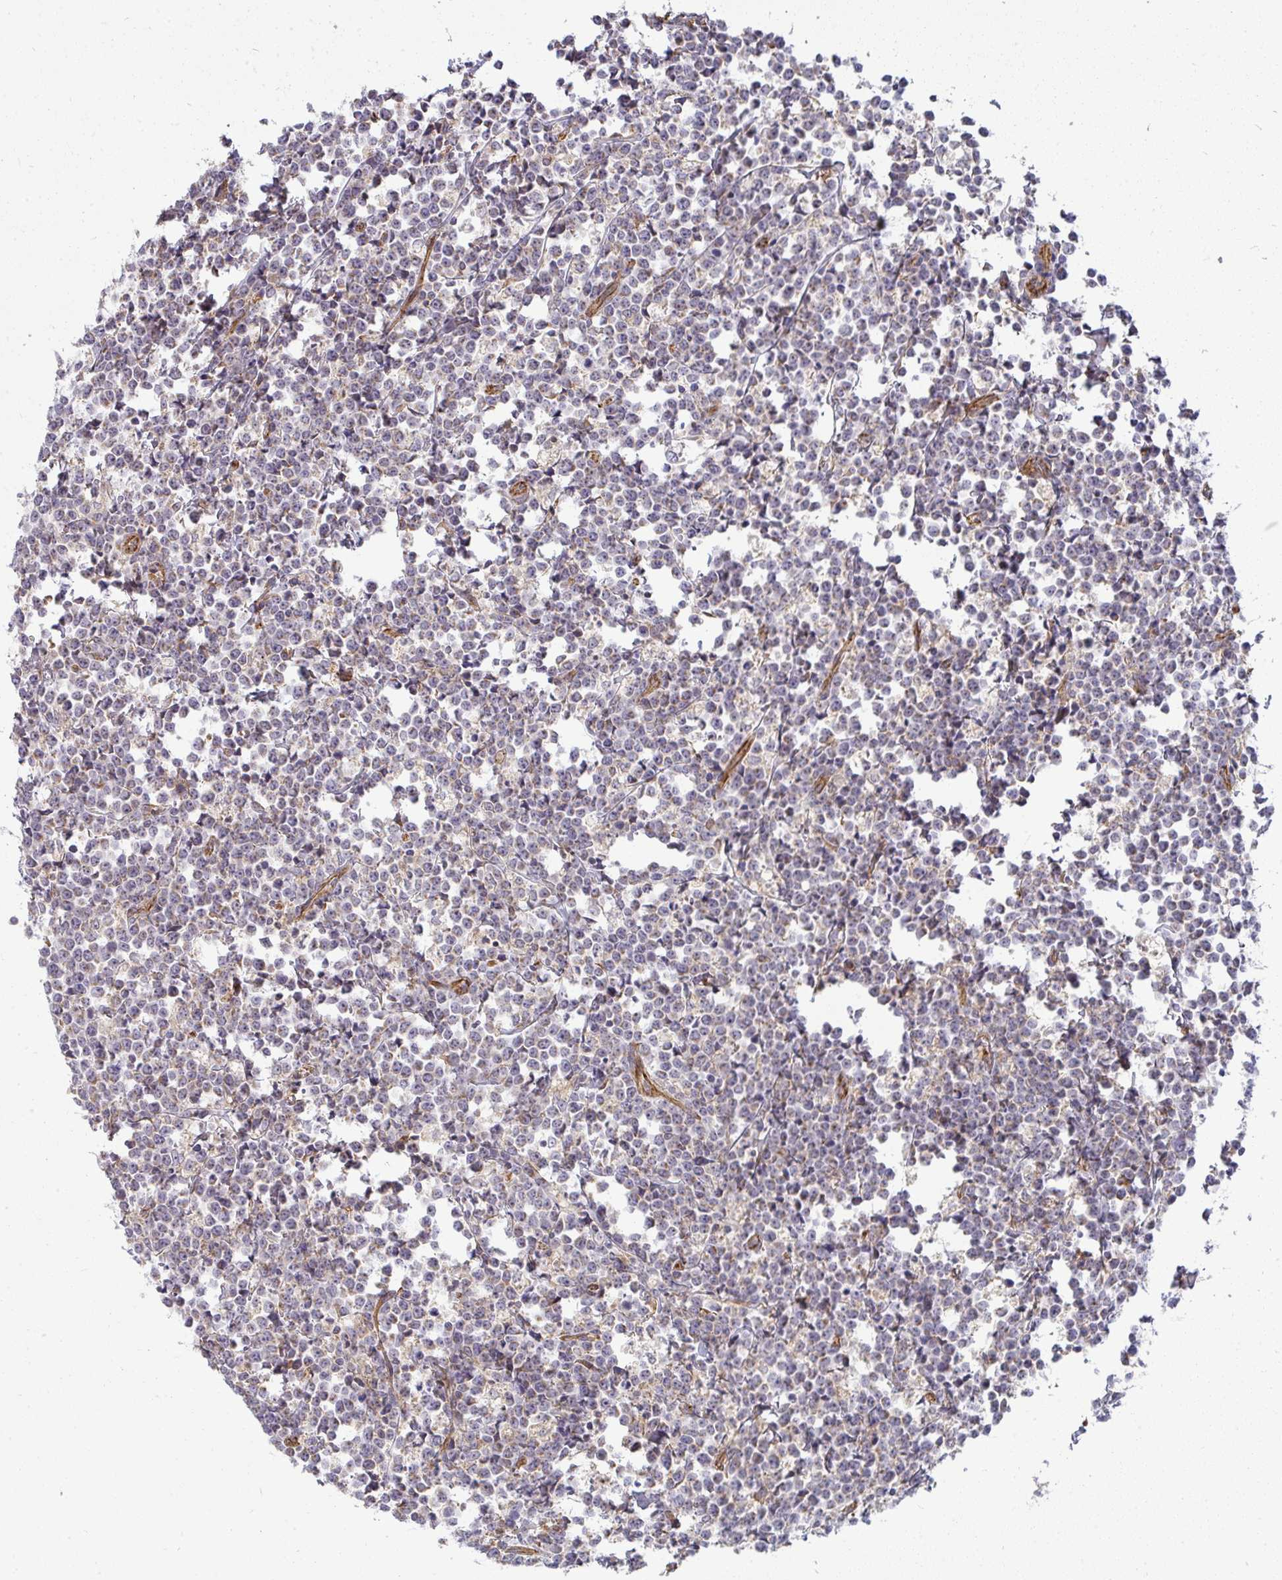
{"staining": {"intensity": "weak", "quantity": "<25%", "location": "cytoplasmic/membranous"}, "tissue": "lymphoma", "cell_type": "Tumor cells", "image_type": "cancer", "snomed": [{"axis": "morphology", "description": "Malignant lymphoma, non-Hodgkin's type, High grade"}, {"axis": "topography", "description": "Small intestine"}], "caption": "Protein analysis of high-grade malignant lymphoma, non-Hodgkin's type exhibits no significant staining in tumor cells.", "gene": "B4GALT6", "patient": {"sex": "female", "age": 56}}